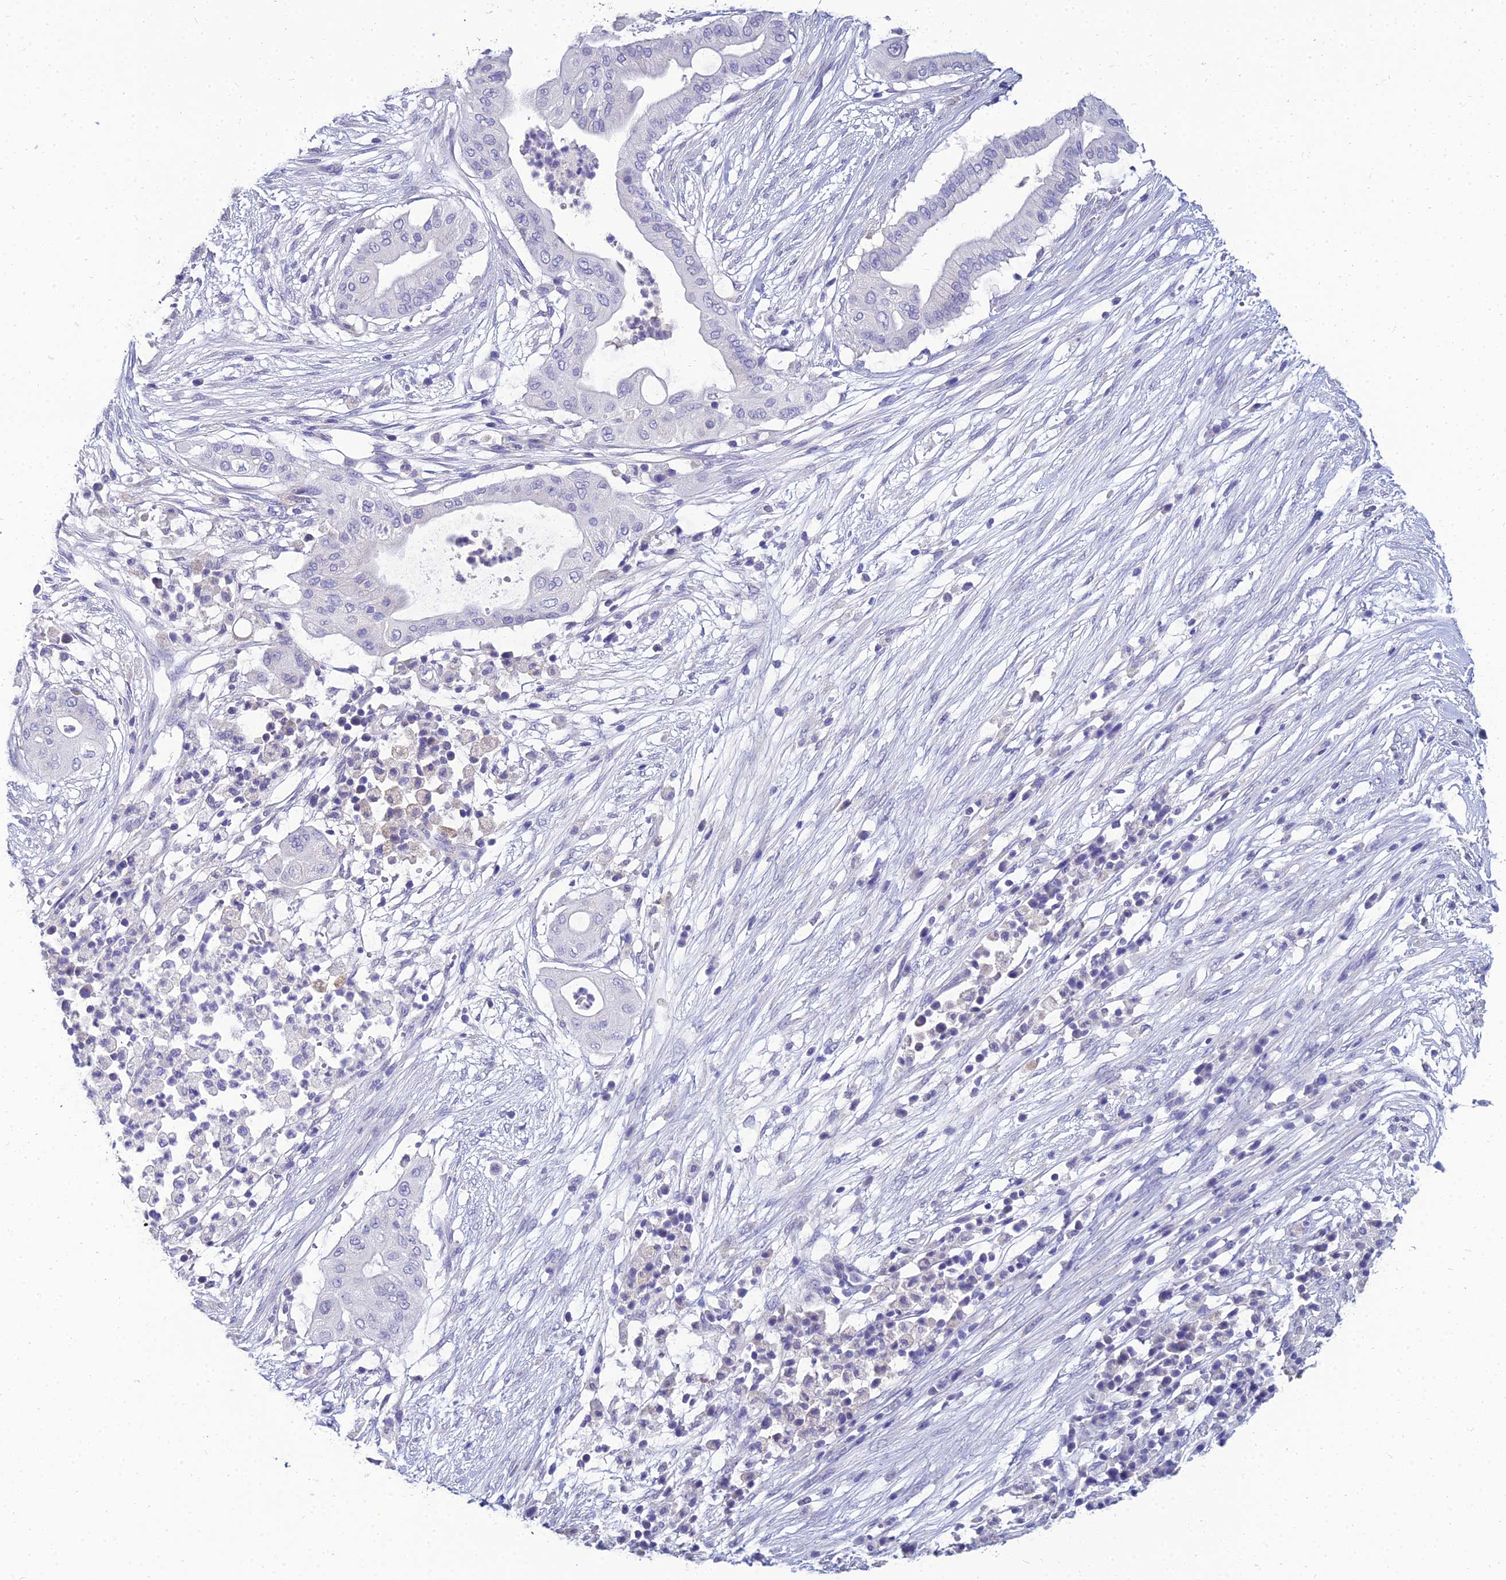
{"staining": {"intensity": "negative", "quantity": "none", "location": "none"}, "tissue": "pancreatic cancer", "cell_type": "Tumor cells", "image_type": "cancer", "snomed": [{"axis": "morphology", "description": "Adenocarcinoma, NOS"}, {"axis": "topography", "description": "Pancreas"}], "caption": "This is a photomicrograph of IHC staining of adenocarcinoma (pancreatic), which shows no positivity in tumor cells. The staining is performed using DAB brown chromogen with nuclei counter-stained in using hematoxylin.", "gene": "NPY", "patient": {"sex": "male", "age": 68}}